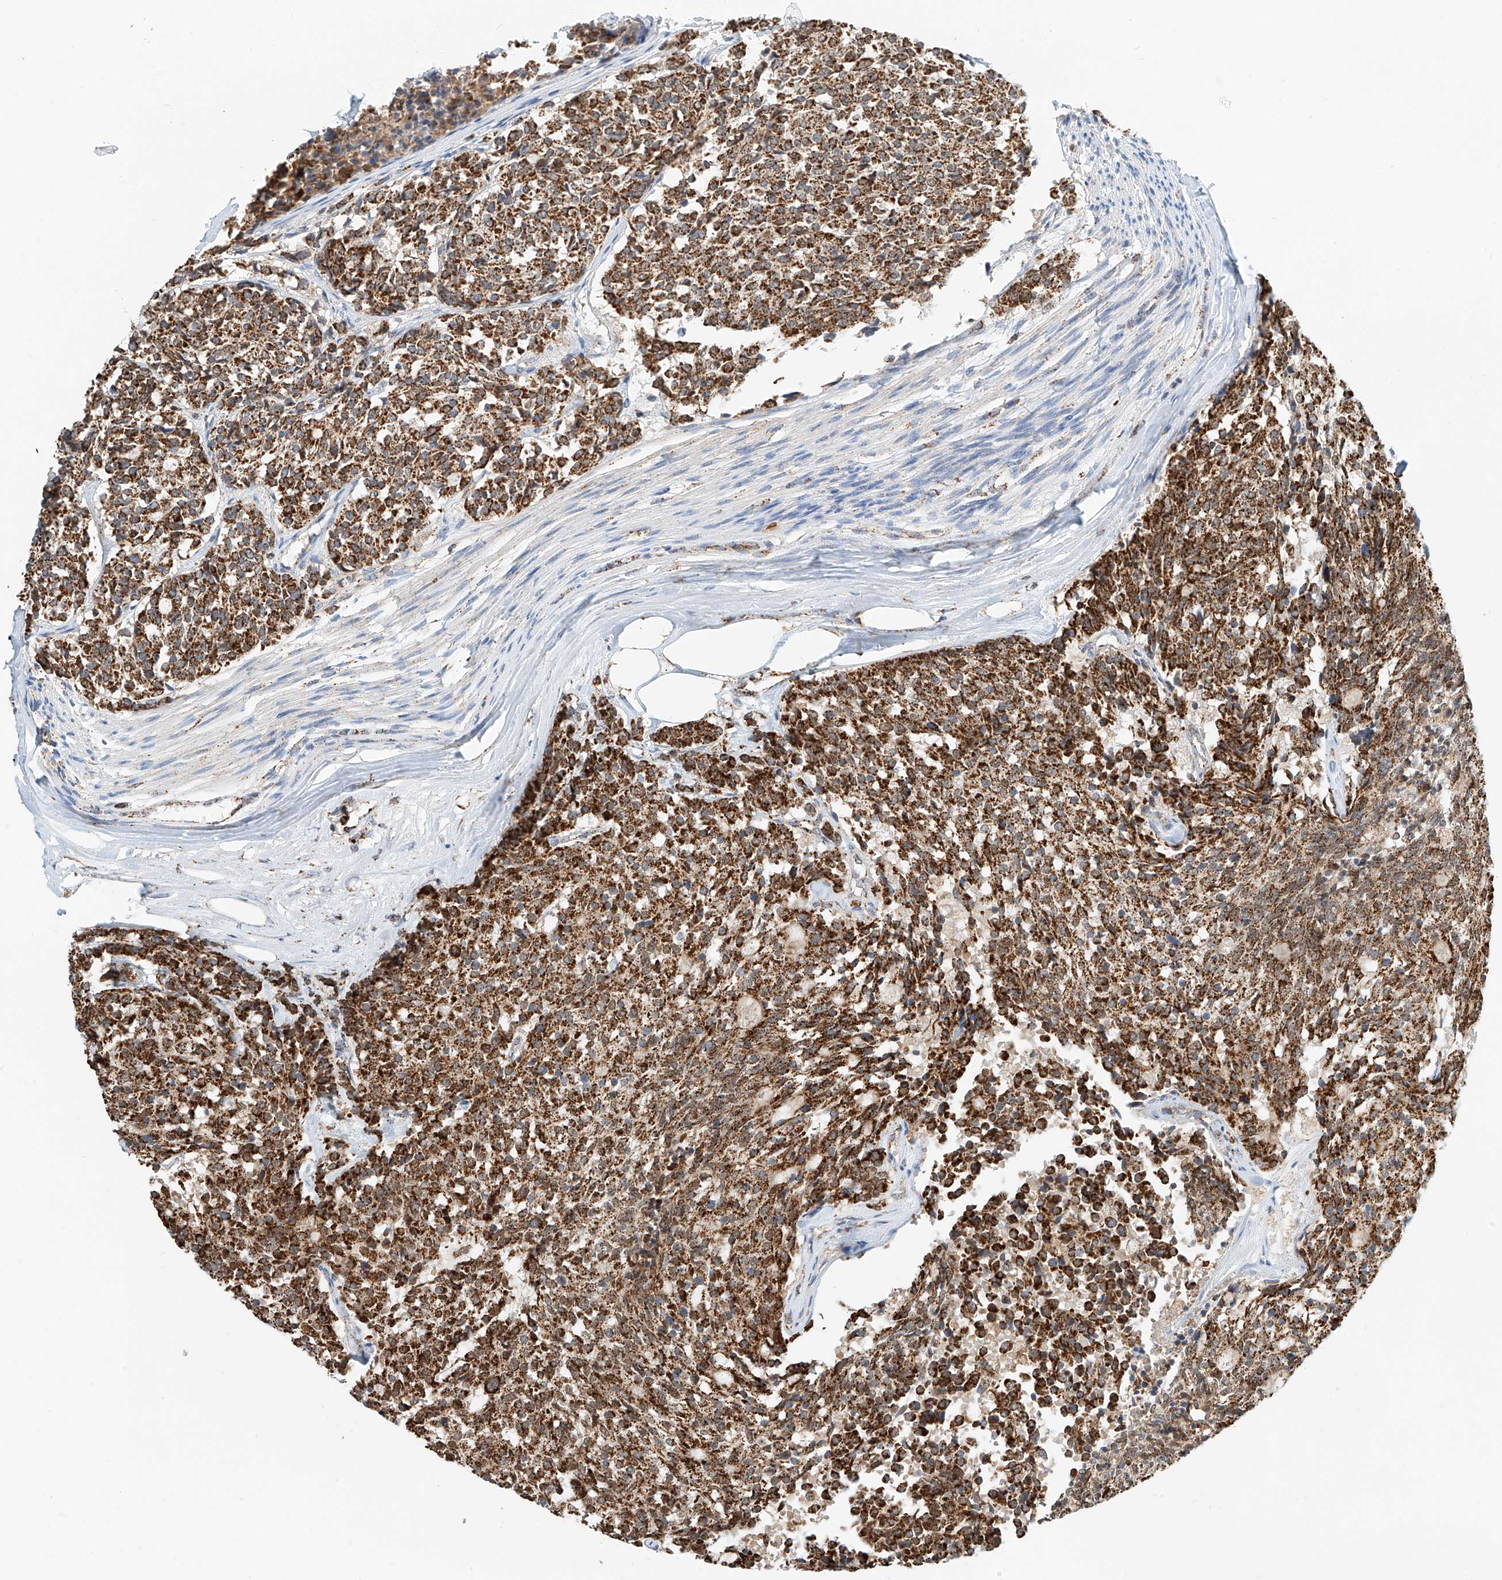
{"staining": {"intensity": "moderate", "quantity": ">75%", "location": "cytoplasmic/membranous"}, "tissue": "carcinoid", "cell_type": "Tumor cells", "image_type": "cancer", "snomed": [{"axis": "morphology", "description": "Carcinoid, malignant, NOS"}, {"axis": "topography", "description": "Pancreas"}], "caption": "Brown immunohistochemical staining in human carcinoid (malignant) demonstrates moderate cytoplasmic/membranous positivity in about >75% of tumor cells.", "gene": "PPA2", "patient": {"sex": "female", "age": 54}}